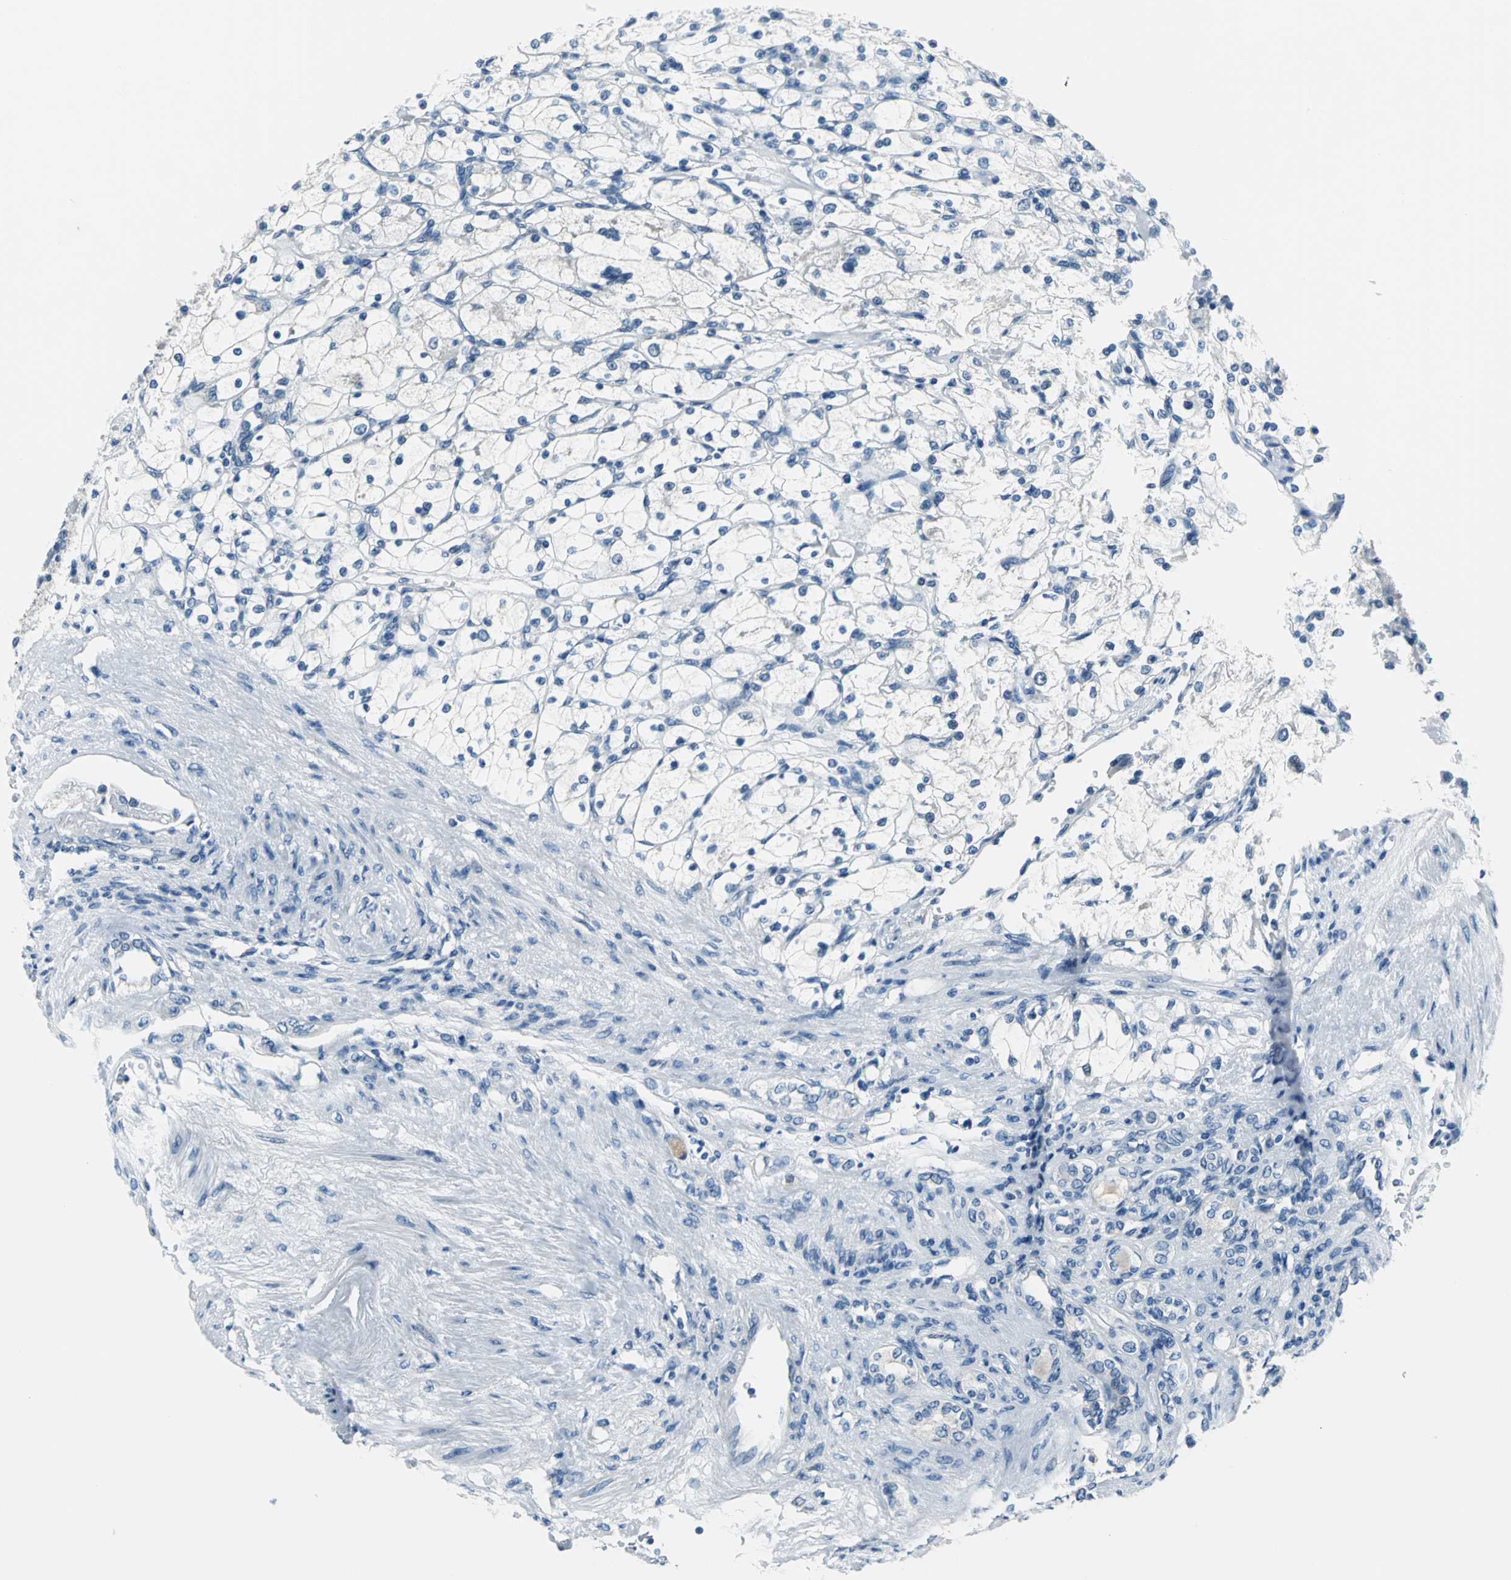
{"staining": {"intensity": "negative", "quantity": "none", "location": "none"}, "tissue": "renal cancer", "cell_type": "Tumor cells", "image_type": "cancer", "snomed": [{"axis": "morphology", "description": "Adenocarcinoma, NOS"}, {"axis": "topography", "description": "Kidney"}], "caption": "There is no significant staining in tumor cells of renal cancer (adenocarcinoma). (DAB (3,3'-diaminobenzidine) immunohistochemistry, high magnification).", "gene": "ZNF415", "patient": {"sex": "female", "age": 83}}